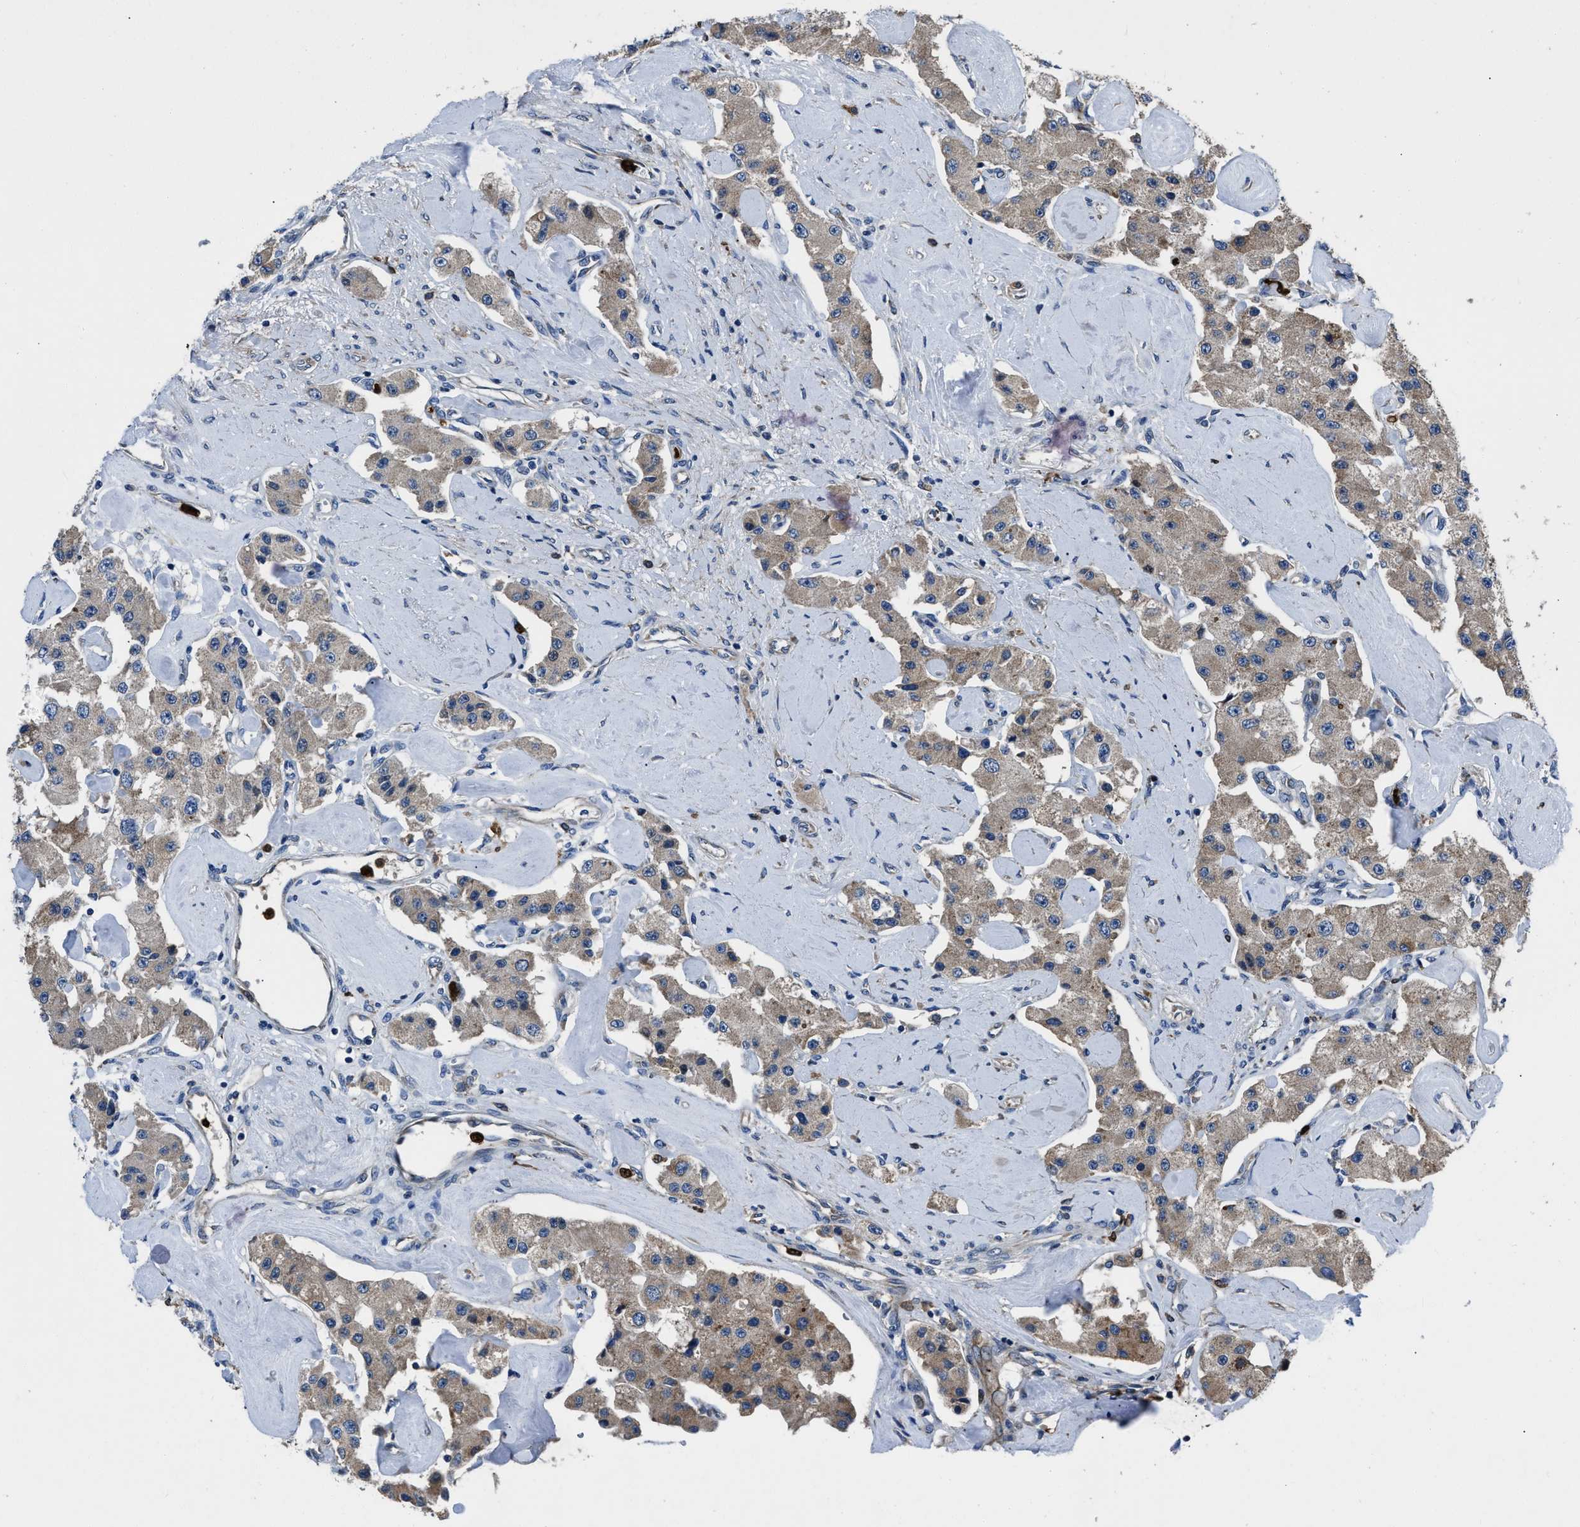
{"staining": {"intensity": "weak", "quantity": ">75%", "location": "cytoplasmic/membranous"}, "tissue": "carcinoid", "cell_type": "Tumor cells", "image_type": "cancer", "snomed": [{"axis": "morphology", "description": "Carcinoid, malignant, NOS"}, {"axis": "topography", "description": "Pancreas"}], "caption": "Immunohistochemistry staining of malignant carcinoid, which demonstrates low levels of weak cytoplasmic/membranous staining in about >75% of tumor cells indicating weak cytoplasmic/membranous protein expression. The staining was performed using DAB (3,3'-diaminobenzidine) (brown) for protein detection and nuclei were counterstained in hematoxylin (blue).", "gene": "ANGPT1", "patient": {"sex": "male", "age": 41}}